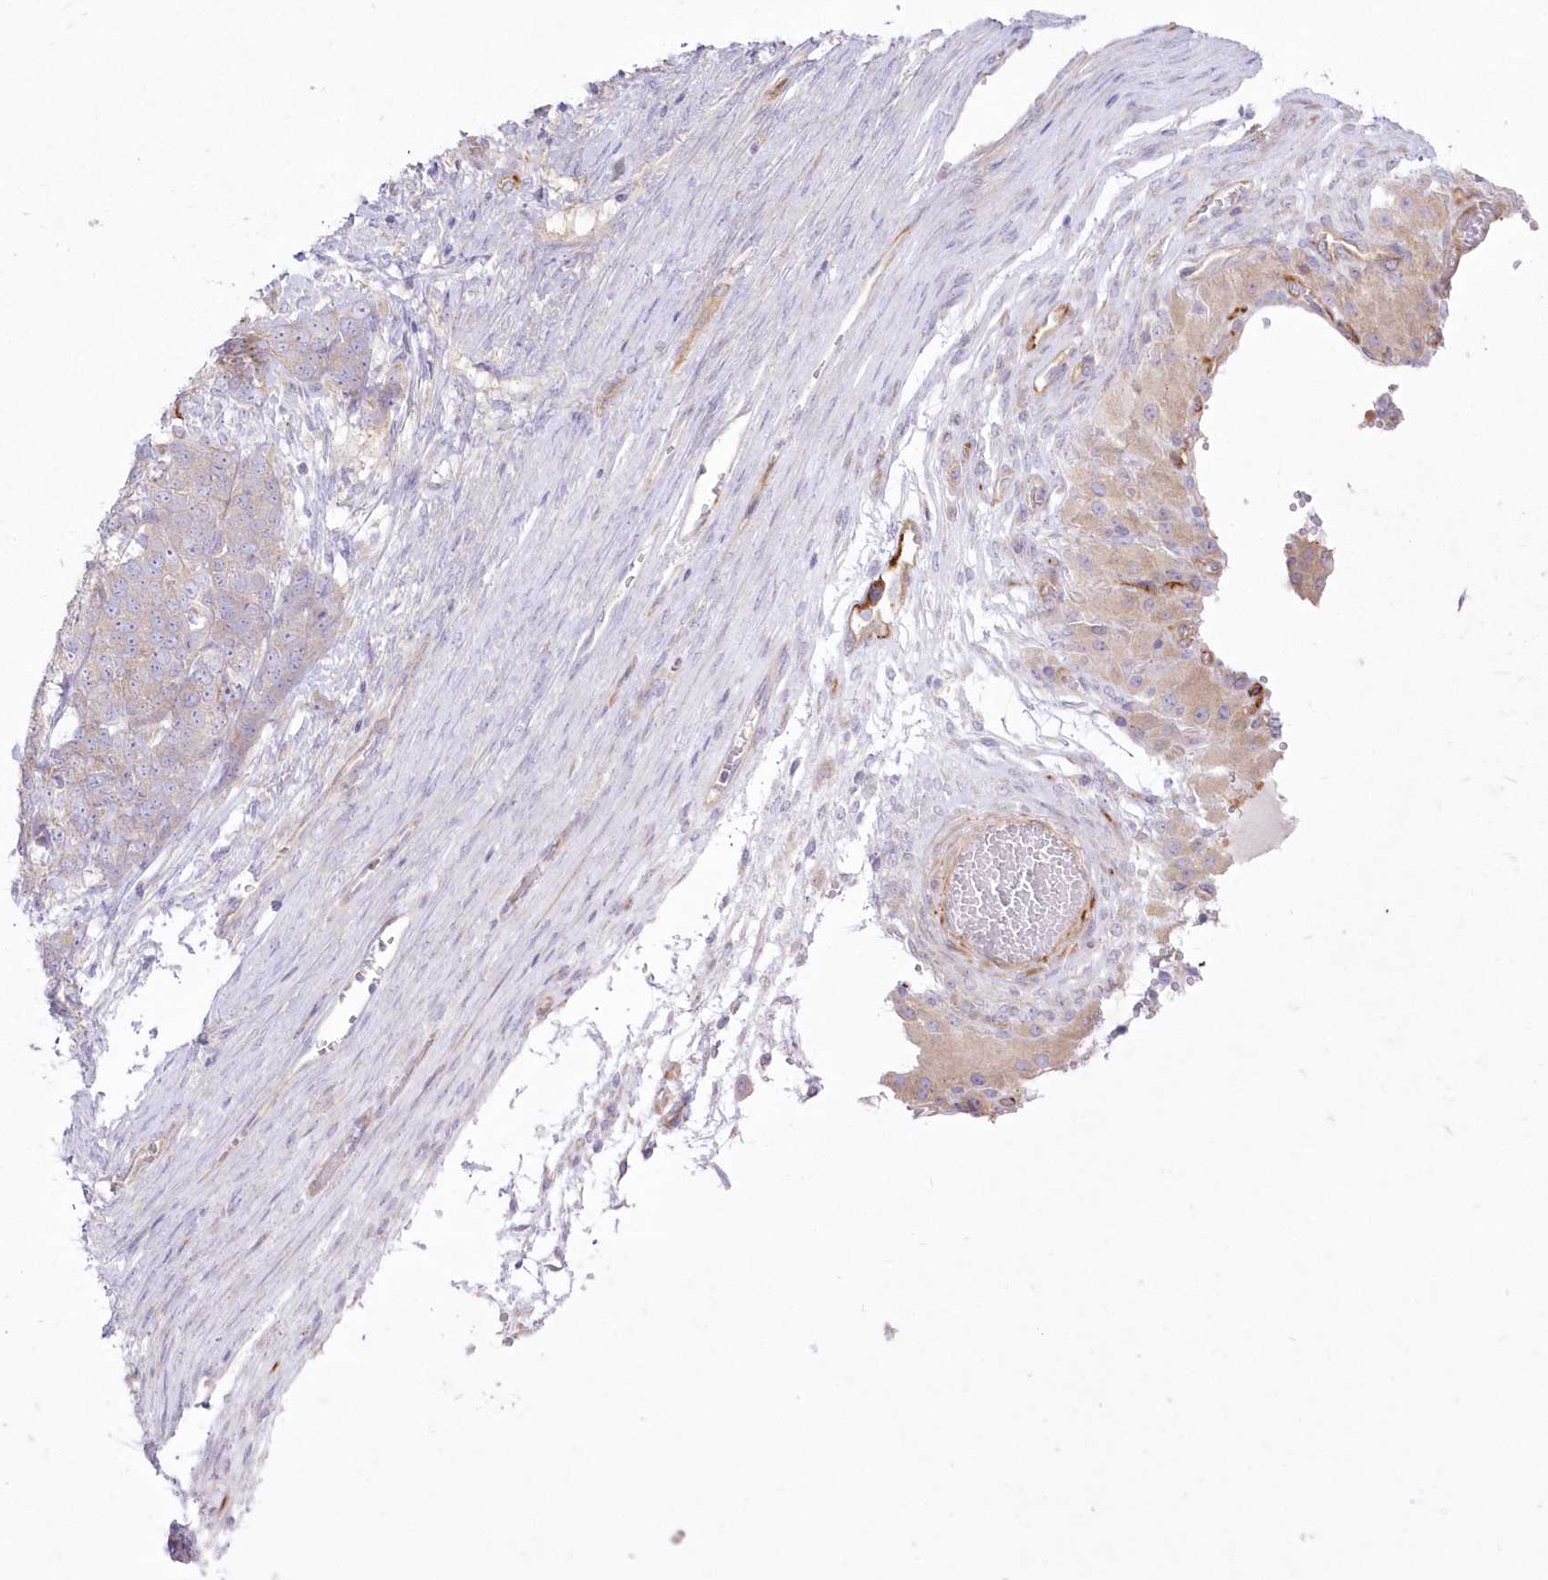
{"staining": {"intensity": "weak", "quantity": ">75%", "location": "cytoplasmic/membranous"}, "tissue": "ovarian cancer", "cell_type": "Tumor cells", "image_type": "cancer", "snomed": [{"axis": "morphology", "description": "Cystadenocarcinoma, serous, NOS"}, {"axis": "topography", "description": "Ovary"}], "caption": "Human serous cystadenocarcinoma (ovarian) stained with a brown dye shows weak cytoplasmic/membranous positive expression in about >75% of tumor cells.", "gene": "ZNF843", "patient": {"sex": "female", "age": 44}}